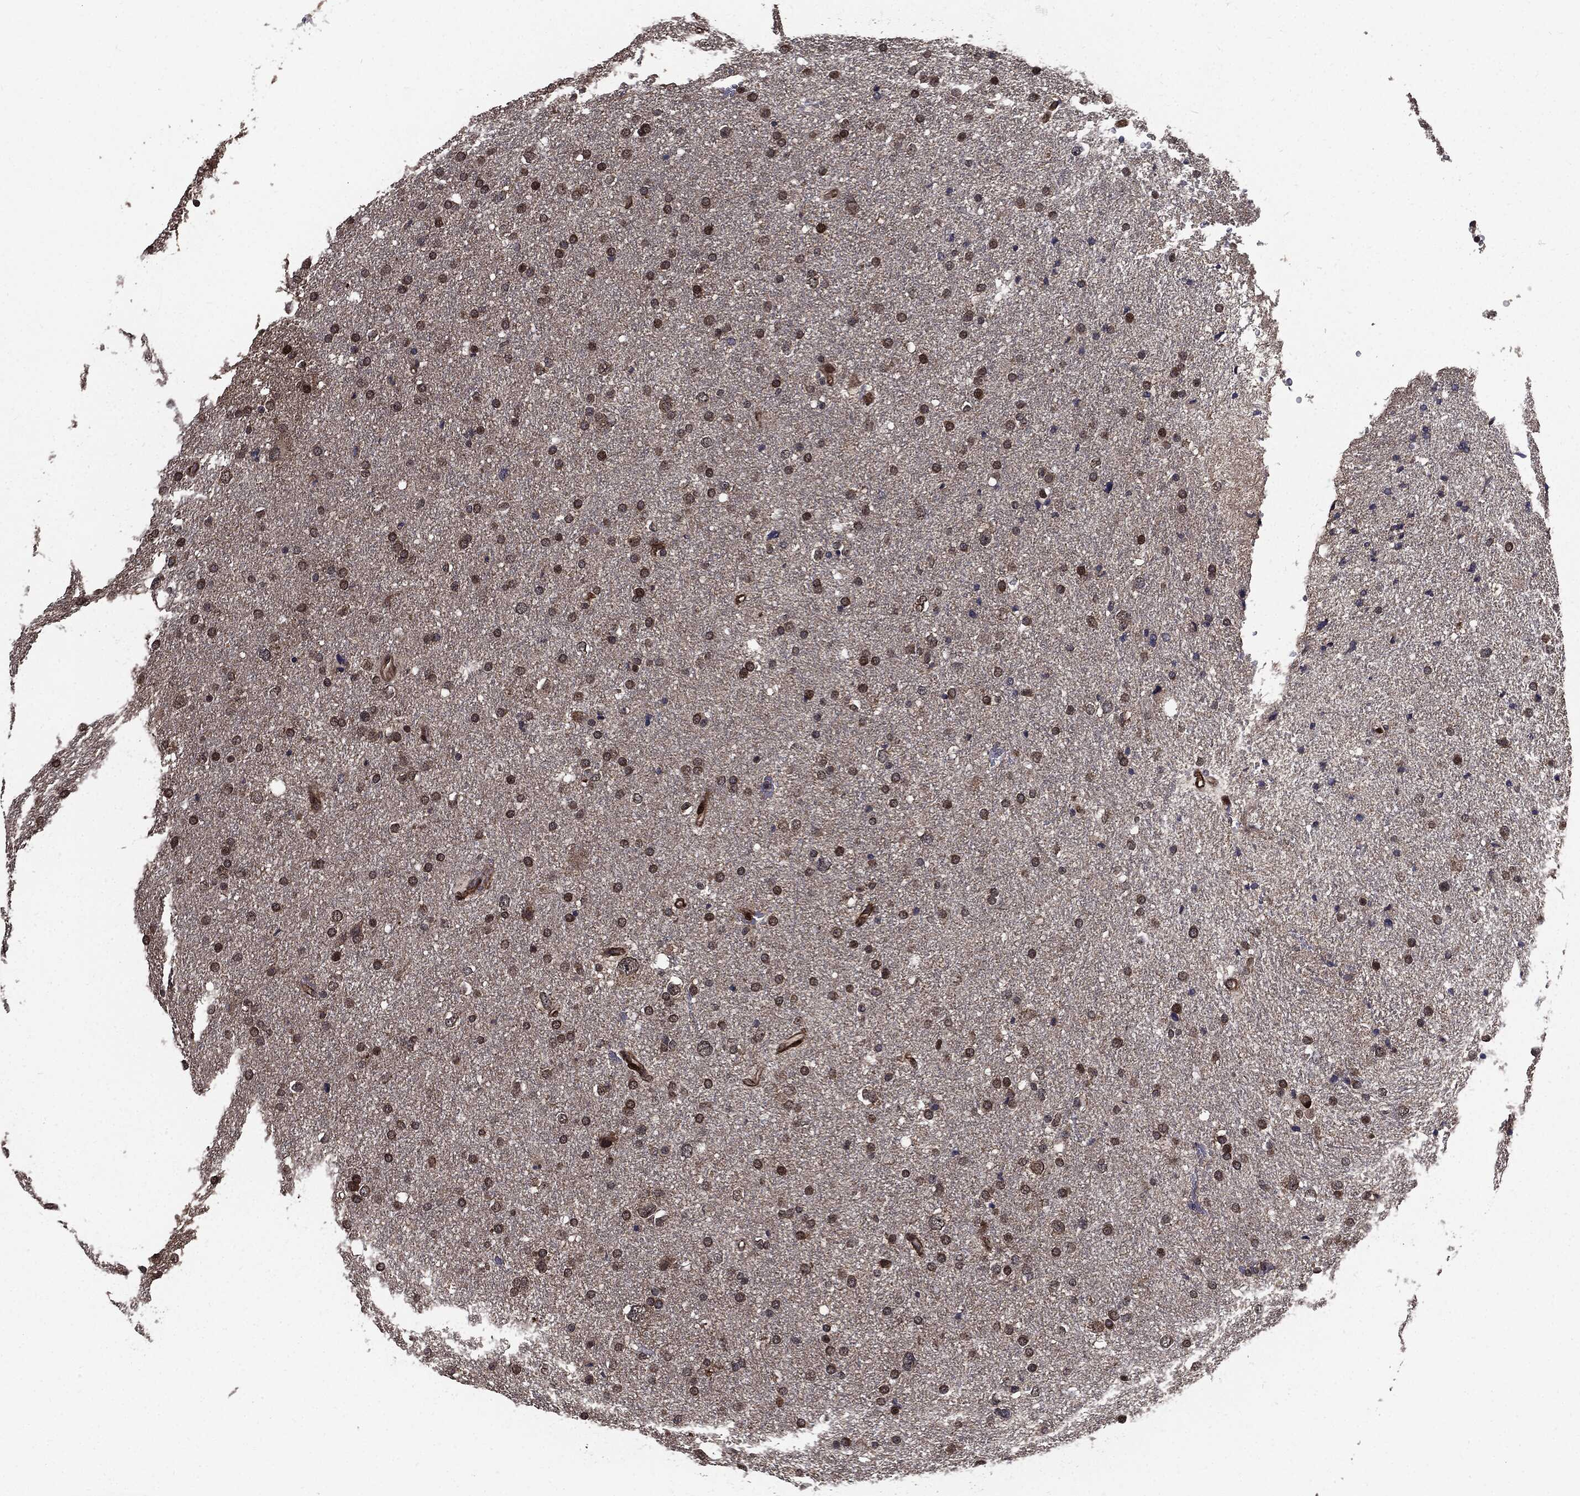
{"staining": {"intensity": "strong", "quantity": "<25%", "location": "cytoplasmic/membranous"}, "tissue": "glioma", "cell_type": "Tumor cells", "image_type": "cancer", "snomed": [{"axis": "morphology", "description": "Glioma, malignant, Low grade"}, {"axis": "topography", "description": "Brain"}], "caption": "Immunohistochemical staining of glioma reveals strong cytoplasmic/membranous protein staining in about <25% of tumor cells. The protein of interest is shown in brown color, while the nuclei are stained blue.", "gene": "PTPA", "patient": {"sex": "female", "age": 37}}